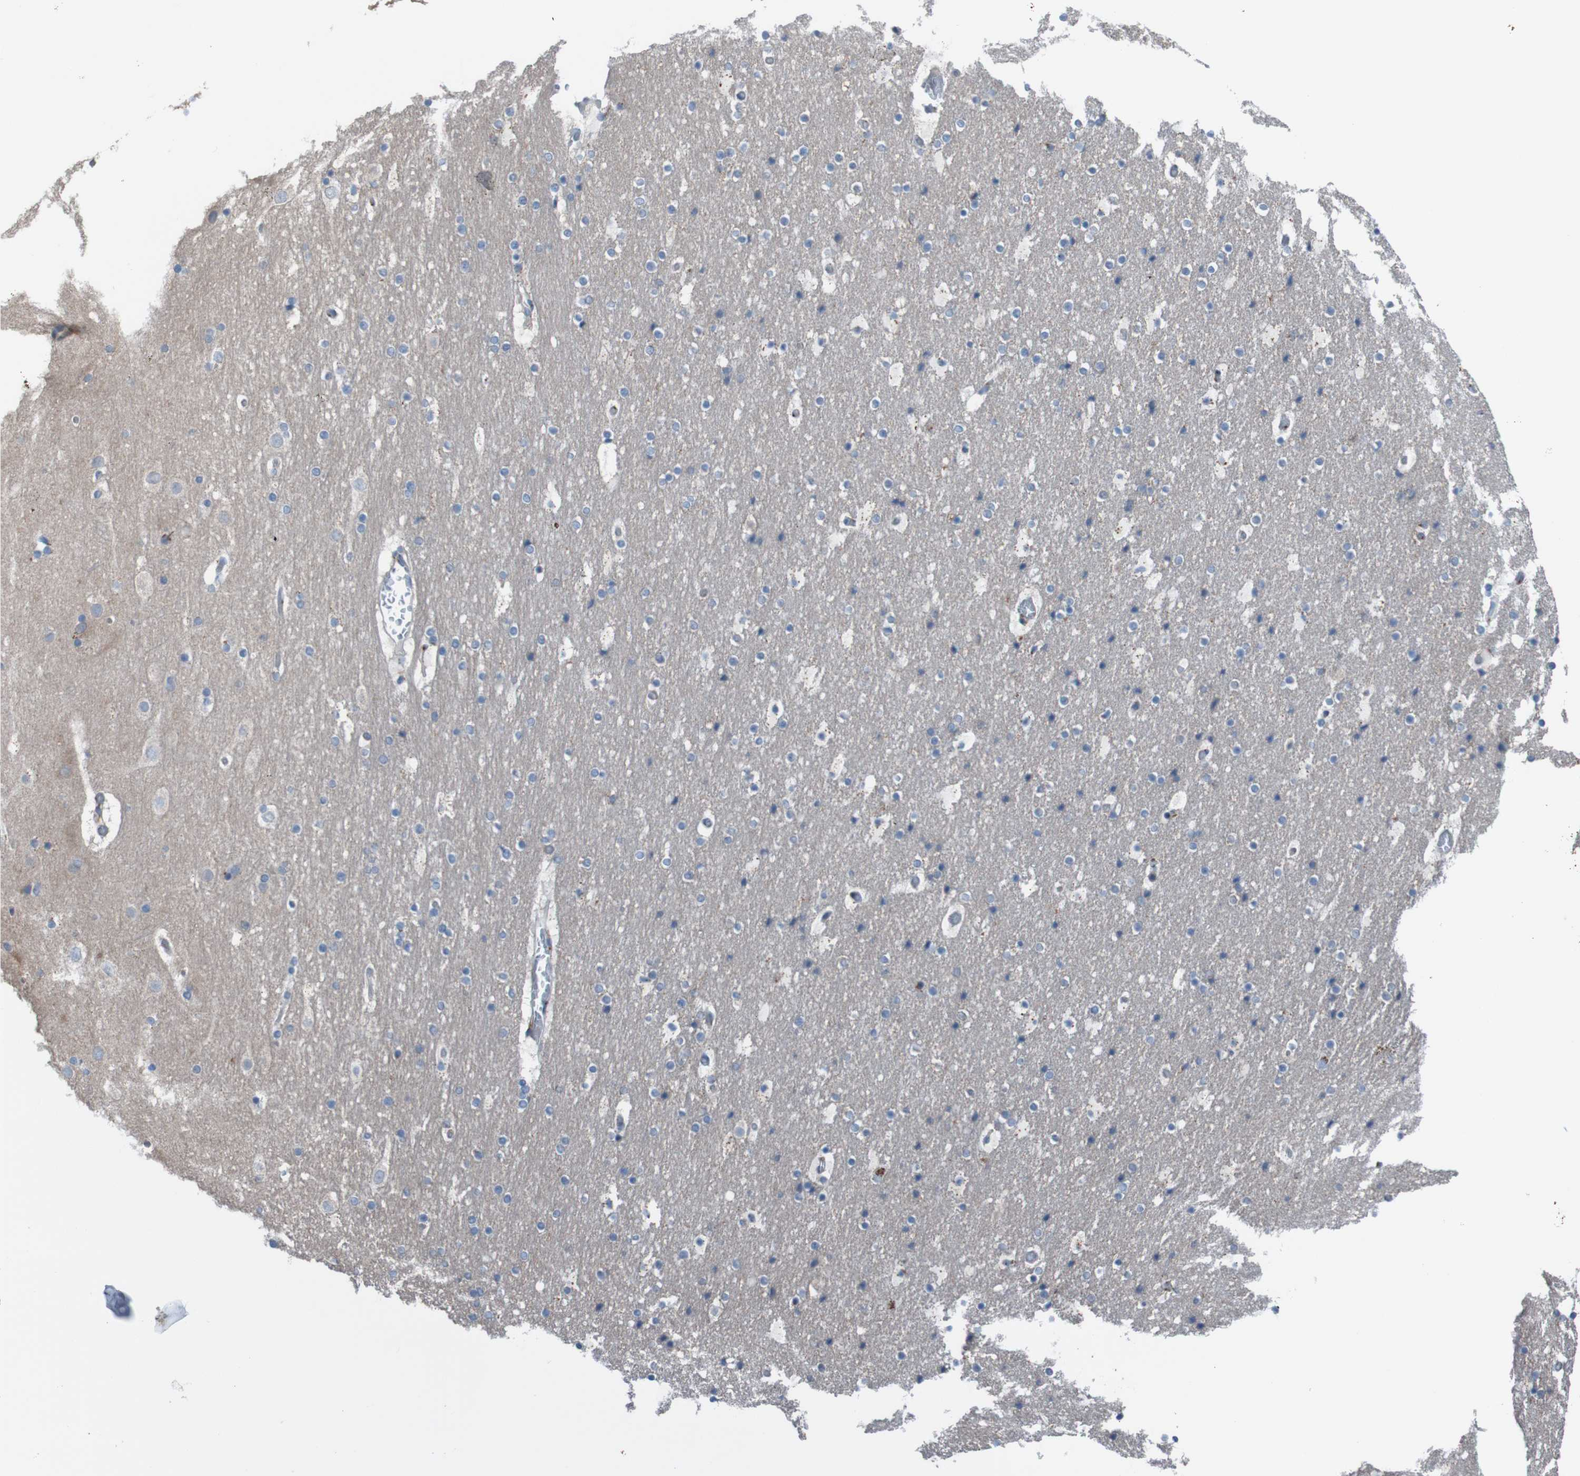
{"staining": {"intensity": "weak", "quantity": "25%-75%", "location": "cytoplasmic/membranous"}, "tissue": "cerebral cortex", "cell_type": "Endothelial cells", "image_type": "normal", "snomed": [{"axis": "morphology", "description": "Normal tissue, NOS"}, {"axis": "topography", "description": "Cerebral cortex"}], "caption": "This image reveals immunohistochemistry (IHC) staining of normal cerebral cortex, with low weak cytoplasmic/membranous staining in approximately 25%-75% of endothelial cells.", "gene": "MINAR1", "patient": {"sex": "male", "age": 57}}